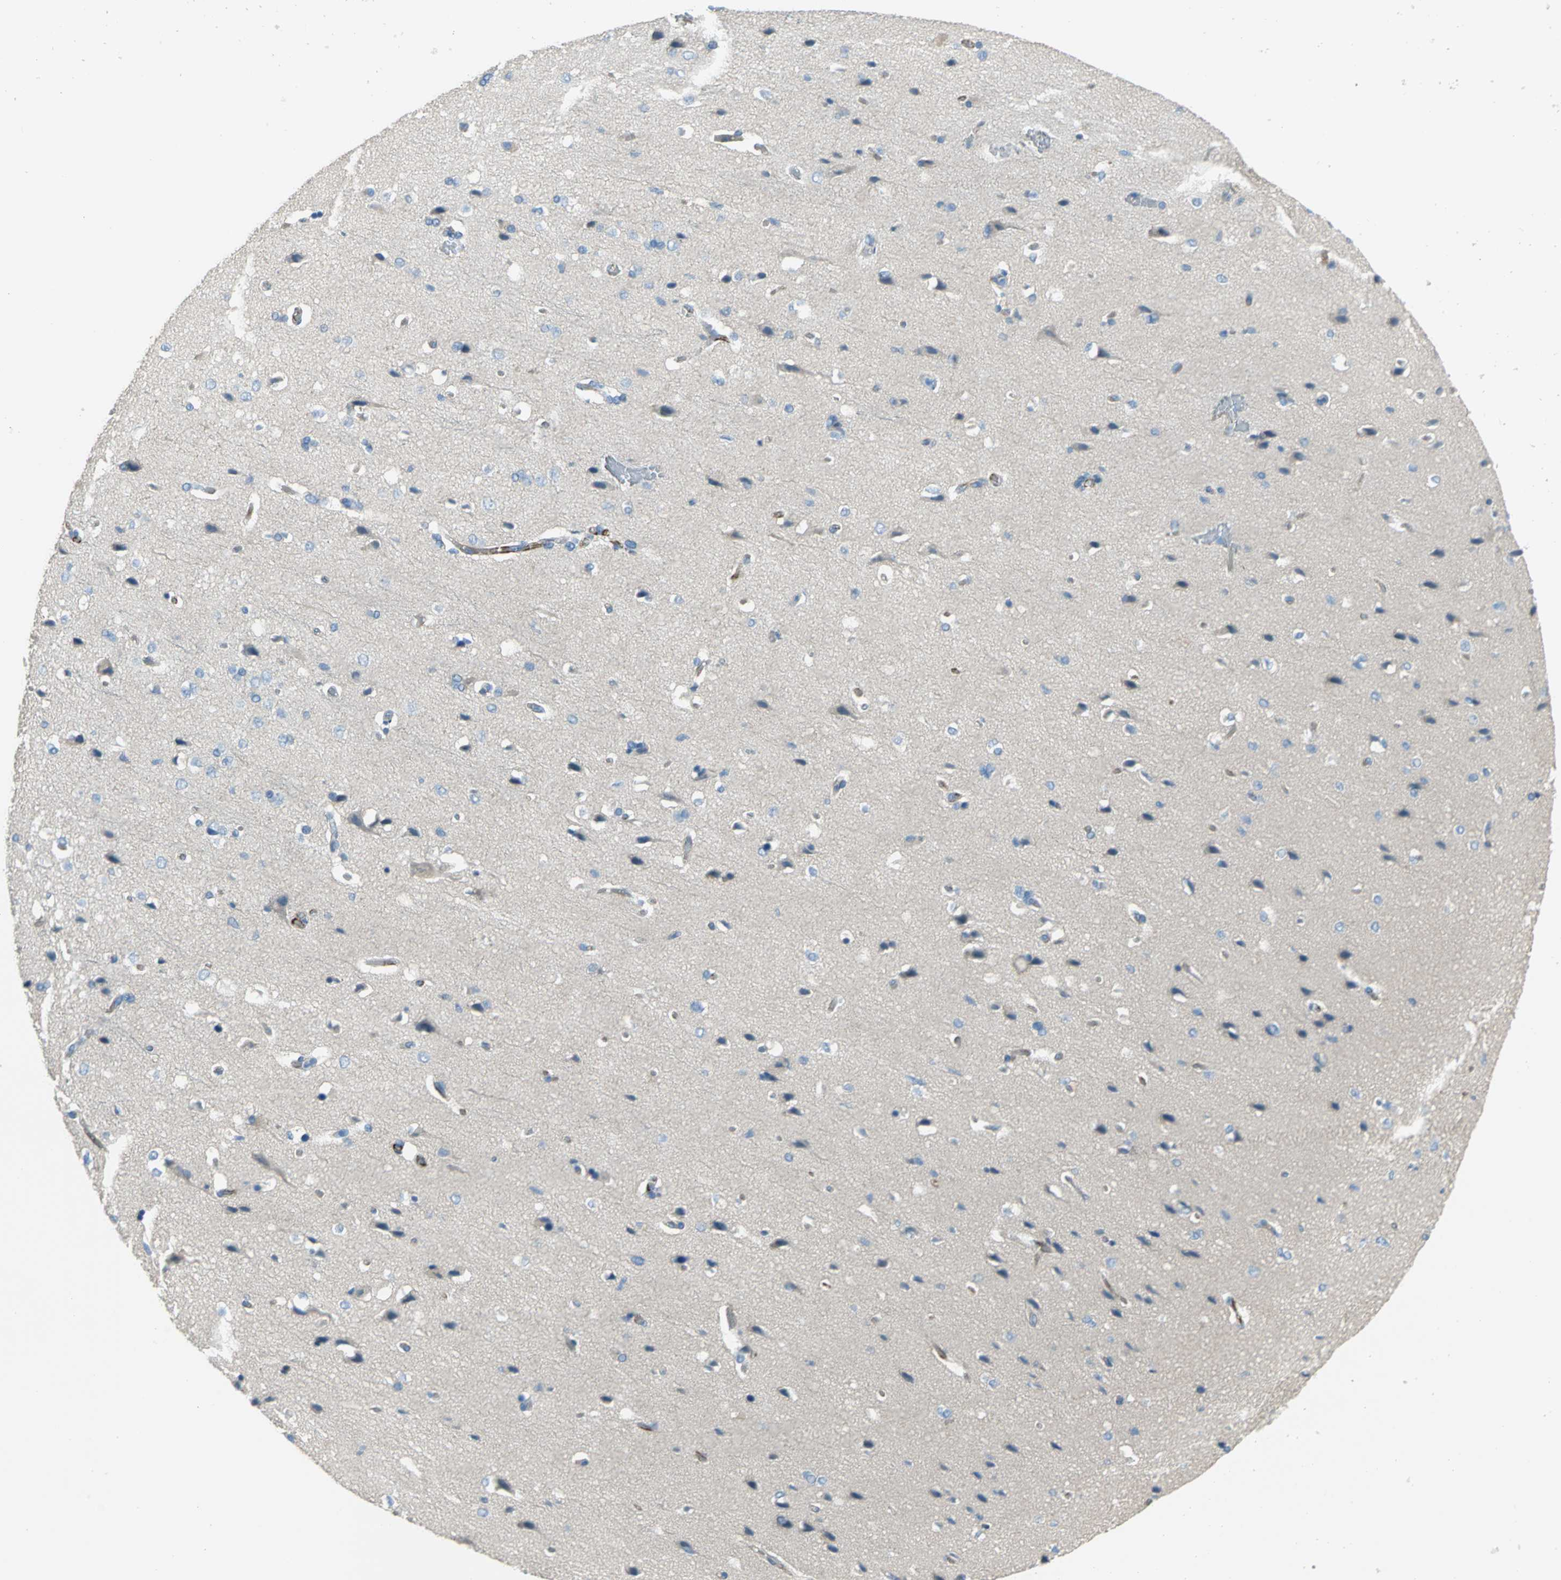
{"staining": {"intensity": "moderate", "quantity": "<25%", "location": "cytoplasmic/membranous"}, "tissue": "cerebral cortex", "cell_type": "Endothelial cells", "image_type": "normal", "snomed": [{"axis": "morphology", "description": "Normal tissue, NOS"}, {"axis": "topography", "description": "Cerebral cortex"}], "caption": "A micrograph of human cerebral cortex stained for a protein shows moderate cytoplasmic/membranous brown staining in endothelial cells. (DAB (3,3'-diaminobenzidine) IHC, brown staining for protein, blue staining for nuclei).", "gene": "ALOX15", "patient": {"sex": "male", "age": 62}}